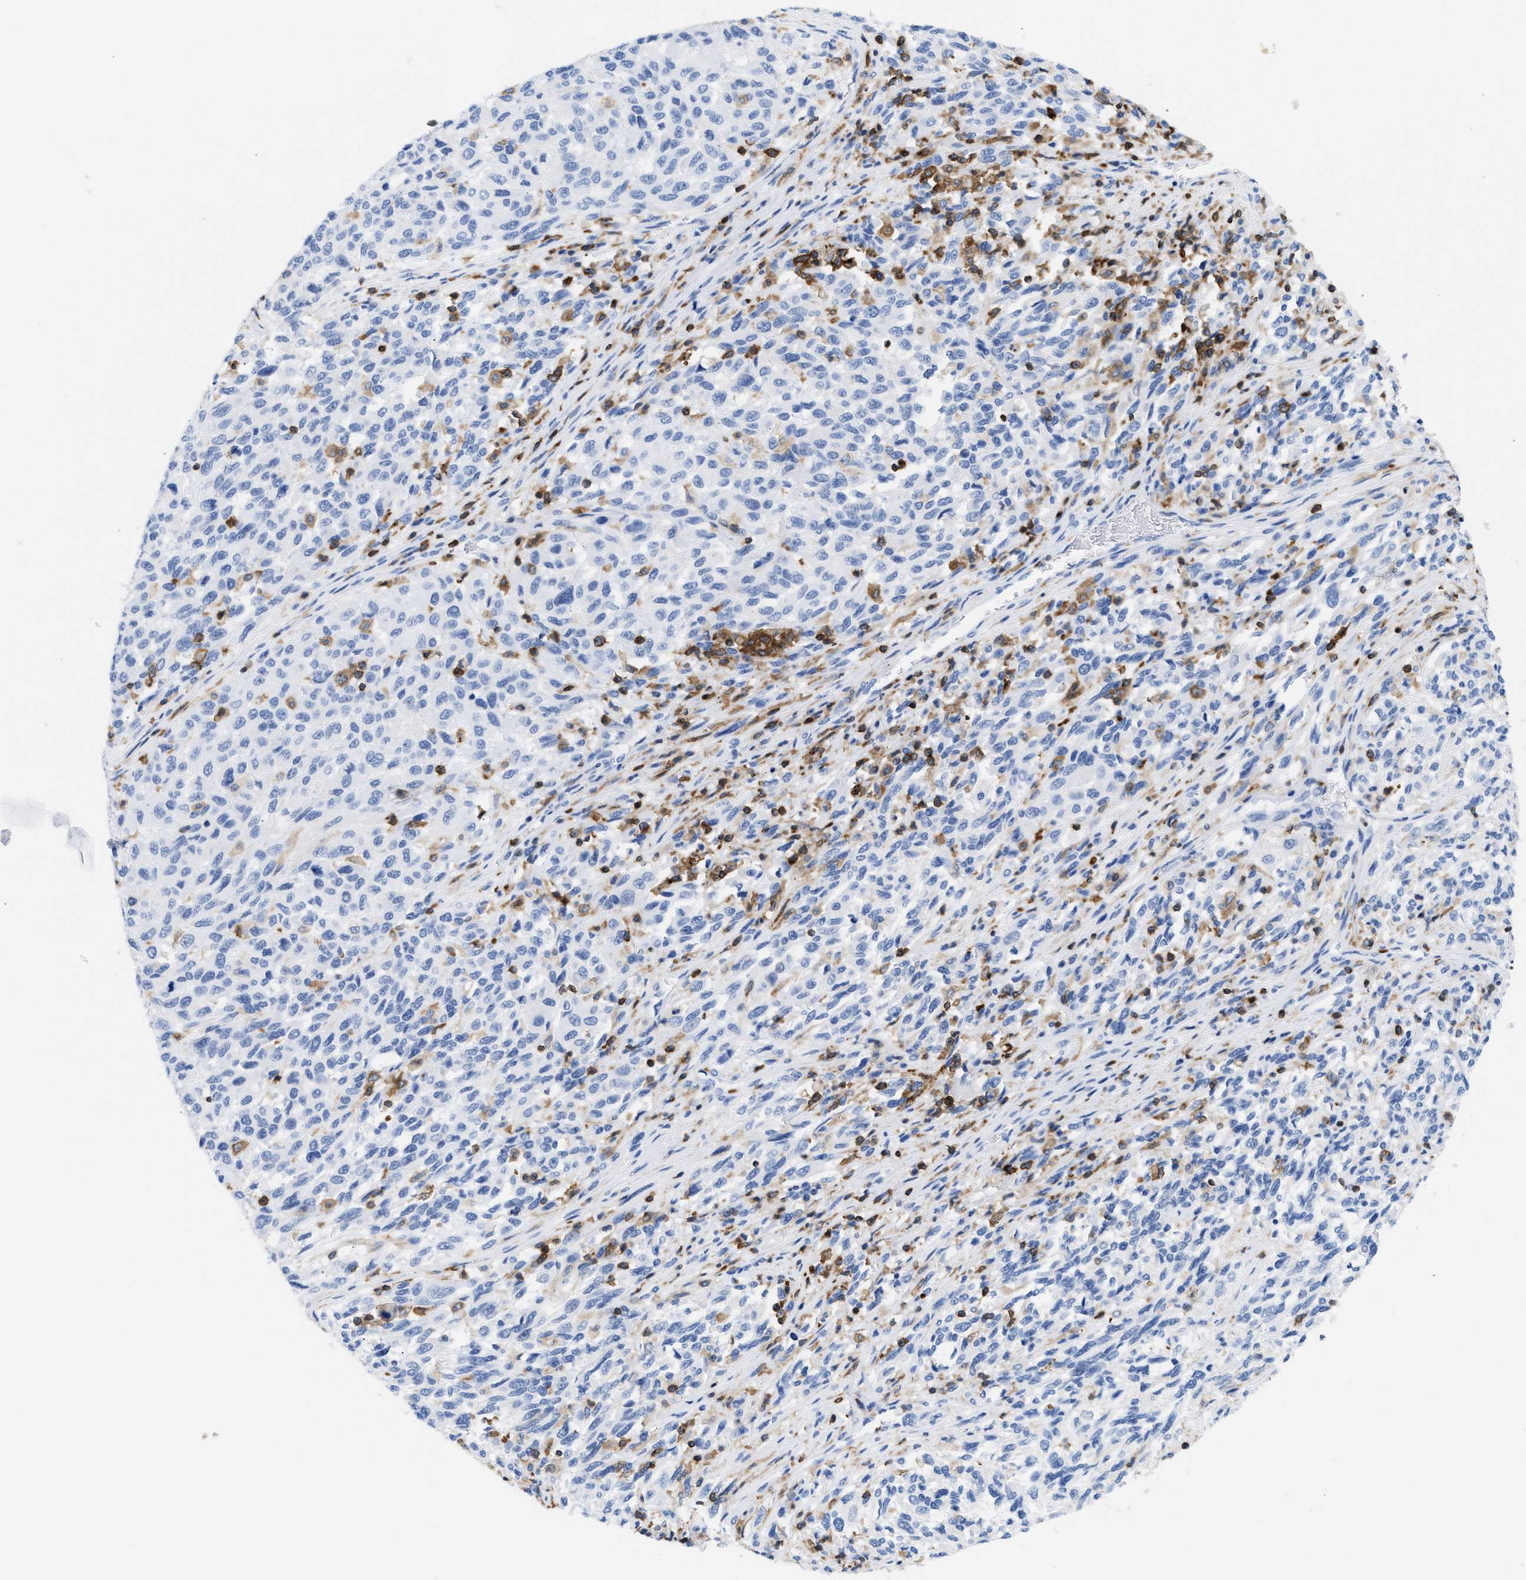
{"staining": {"intensity": "negative", "quantity": "none", "location": "none"}, "tissue": "melanoma", "cell_type": "Tumor cells", "image_type": "cancer", "snomed": [{"axis": "morphology", "description": "Malignant melanoma, Metastatic site"}, {"axis": "topography", "description": "Lymph node"}], "caption": "Malignant melanoma (metastatic site) stained for a protein using immunohistochemistry (IHC) displays no positivity tumor cells.", "gene": "LCP1", "patient": {"sex": "male", "age": 61}}